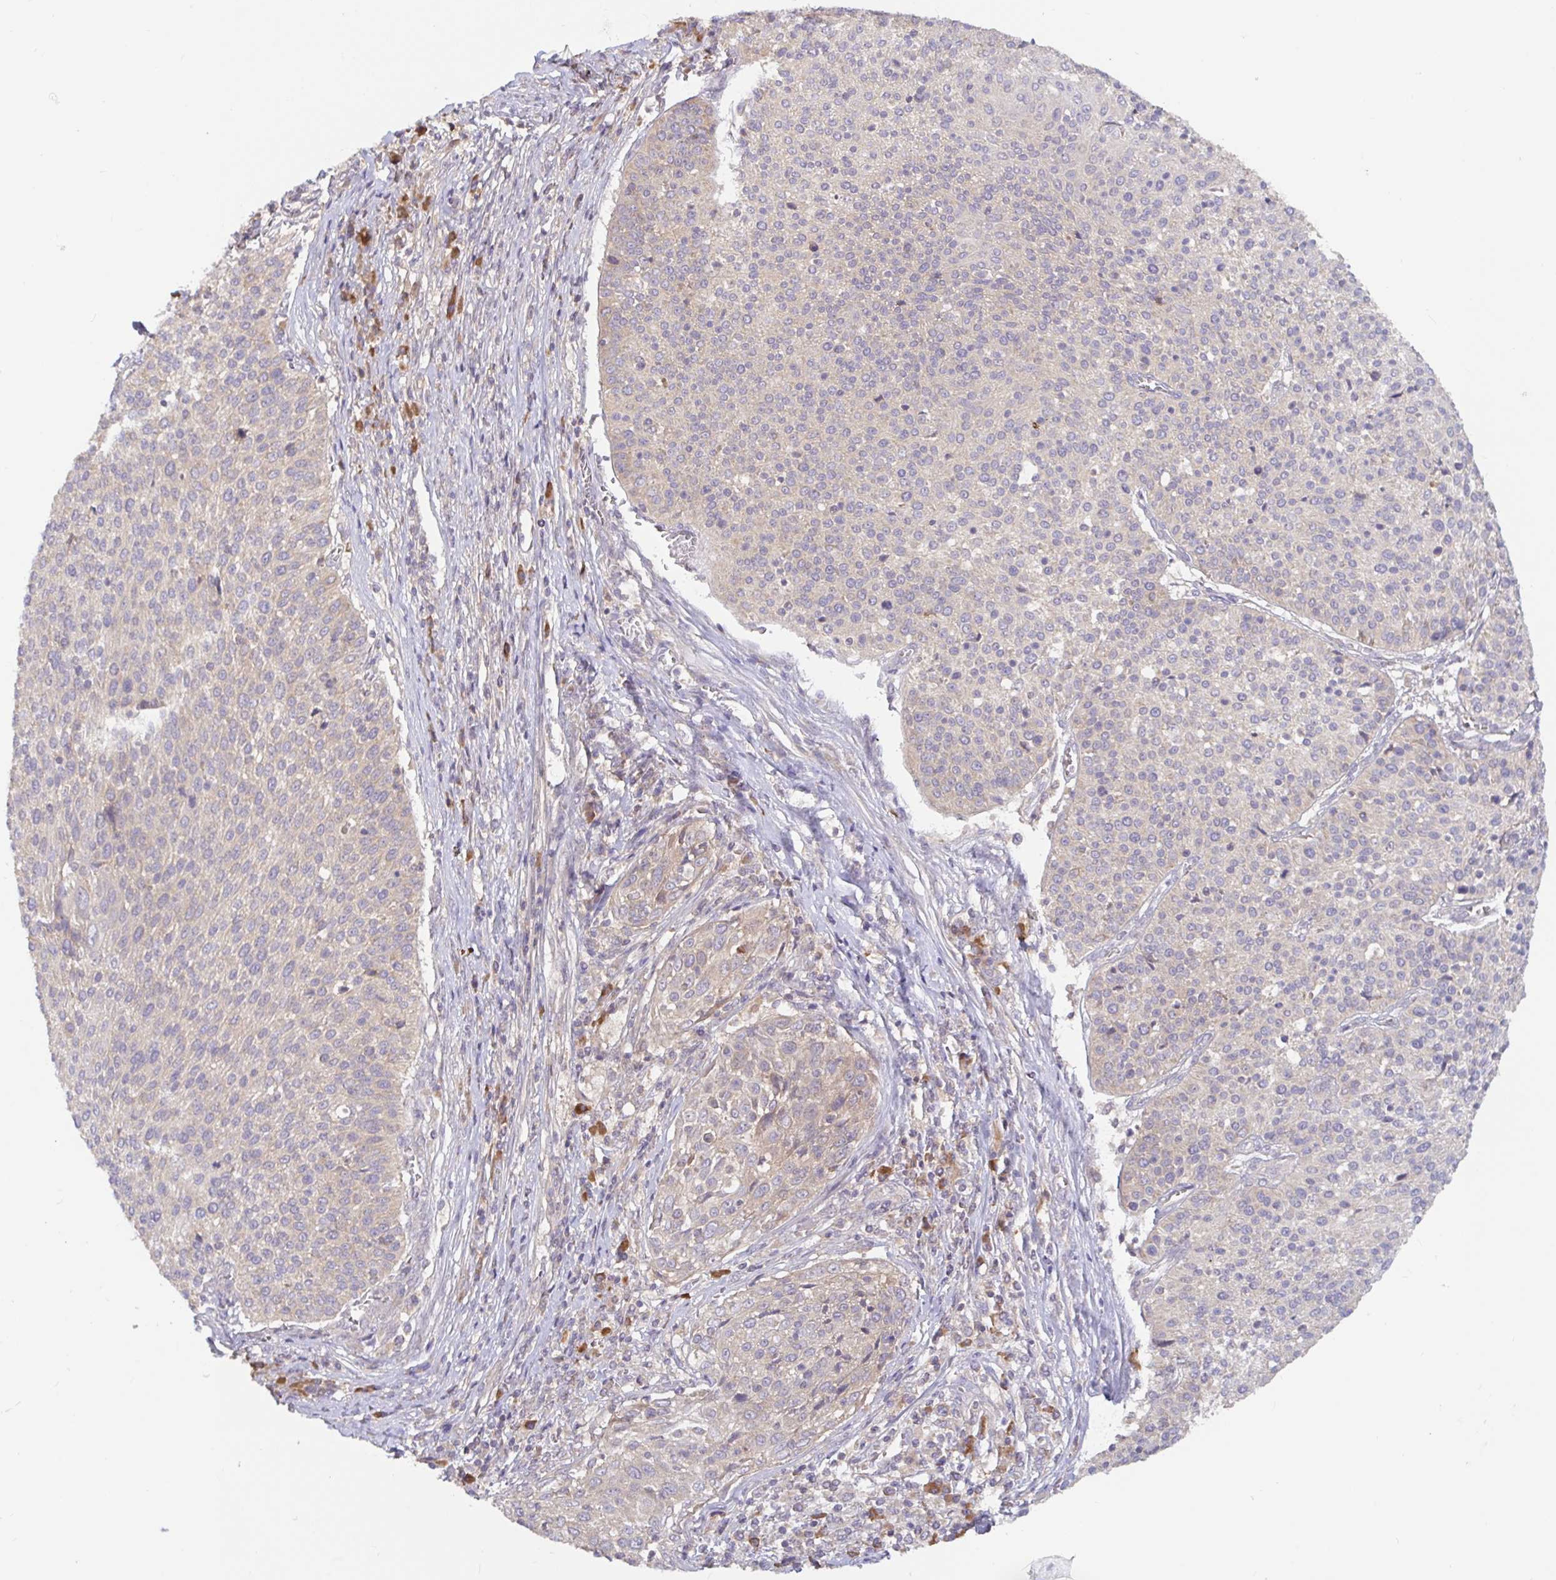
{"staining": {"intensity": "weak", "quantity": "<25%", "location": "cytoplasmic/membranous"}, "tissue": "cervical cancer", "cell_type": "Tumor cells", "image_type": "cancer", "snomed": [{"axis": "morphology", "description": "Squamous cell carcinoma, NOS"}, {"axis": "topography", "description": "Cervix"}], "caption": "Tumor cells show no significant positivity in squamous cell carcinoma (cervical). Nuclei are stained in blue.", "gene": "LARP1", "patient": {"sex": "female", "age": 31}}